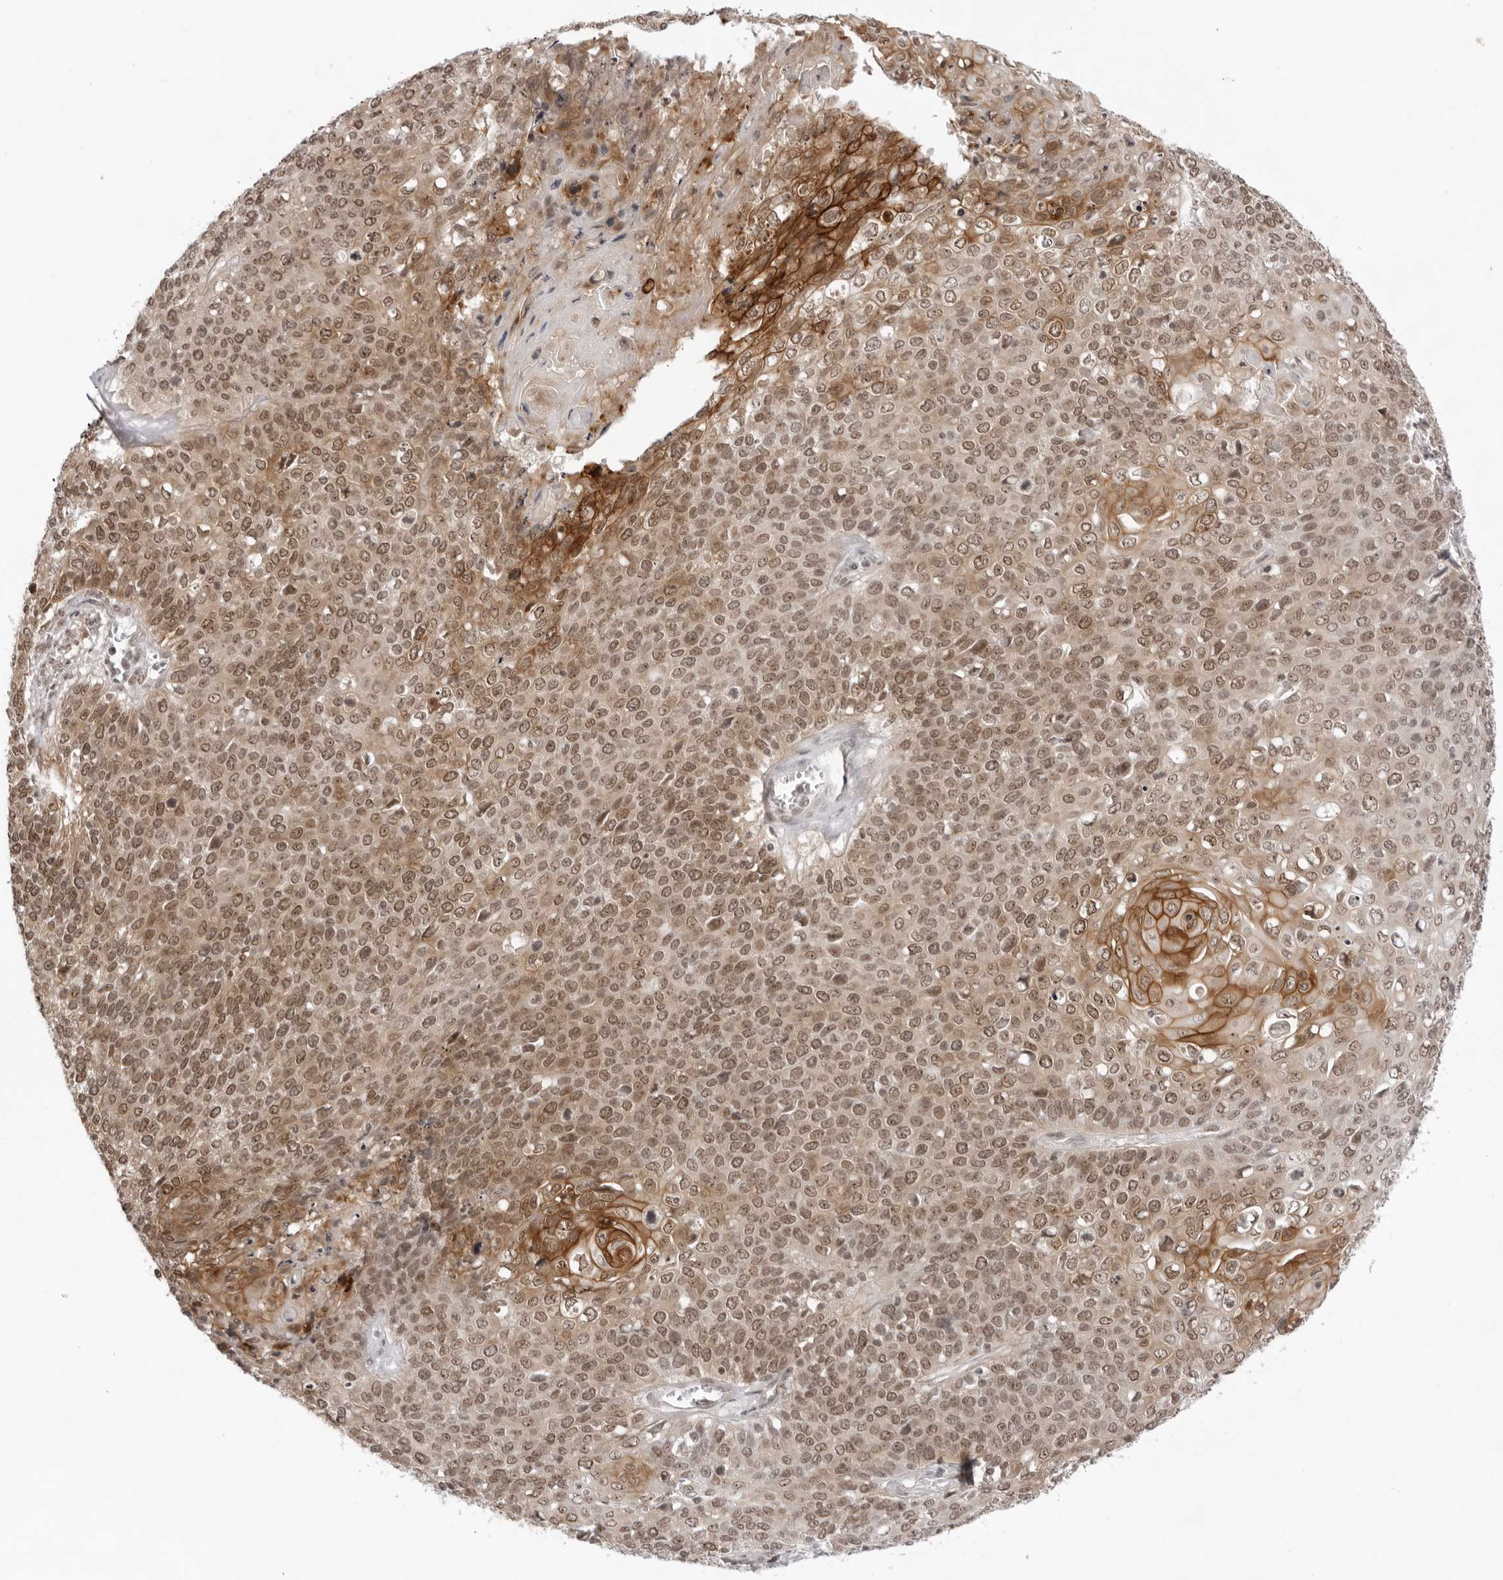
{"staining": {"intensity": "moderate", "quantity": ">75%", "location": "cytoplasmic/membranous,nuclear"}, "tissue": "cervical cancer", "cell_type": "Tumor cells", "image_type": "cancer", "snomed": [{"axis": "morphology", "description": "Squamous cell carcinoma, NOS"}, {"axis": "topography", "description": "Cervix"}], "caption": "Moderate cytoplasmic/membranous and nuclear expression is identified in approximately >75% of tumor cells in cervical cancer.", "gene": "EXOSC10", "patient": {"sex": "female", "age": 39}}